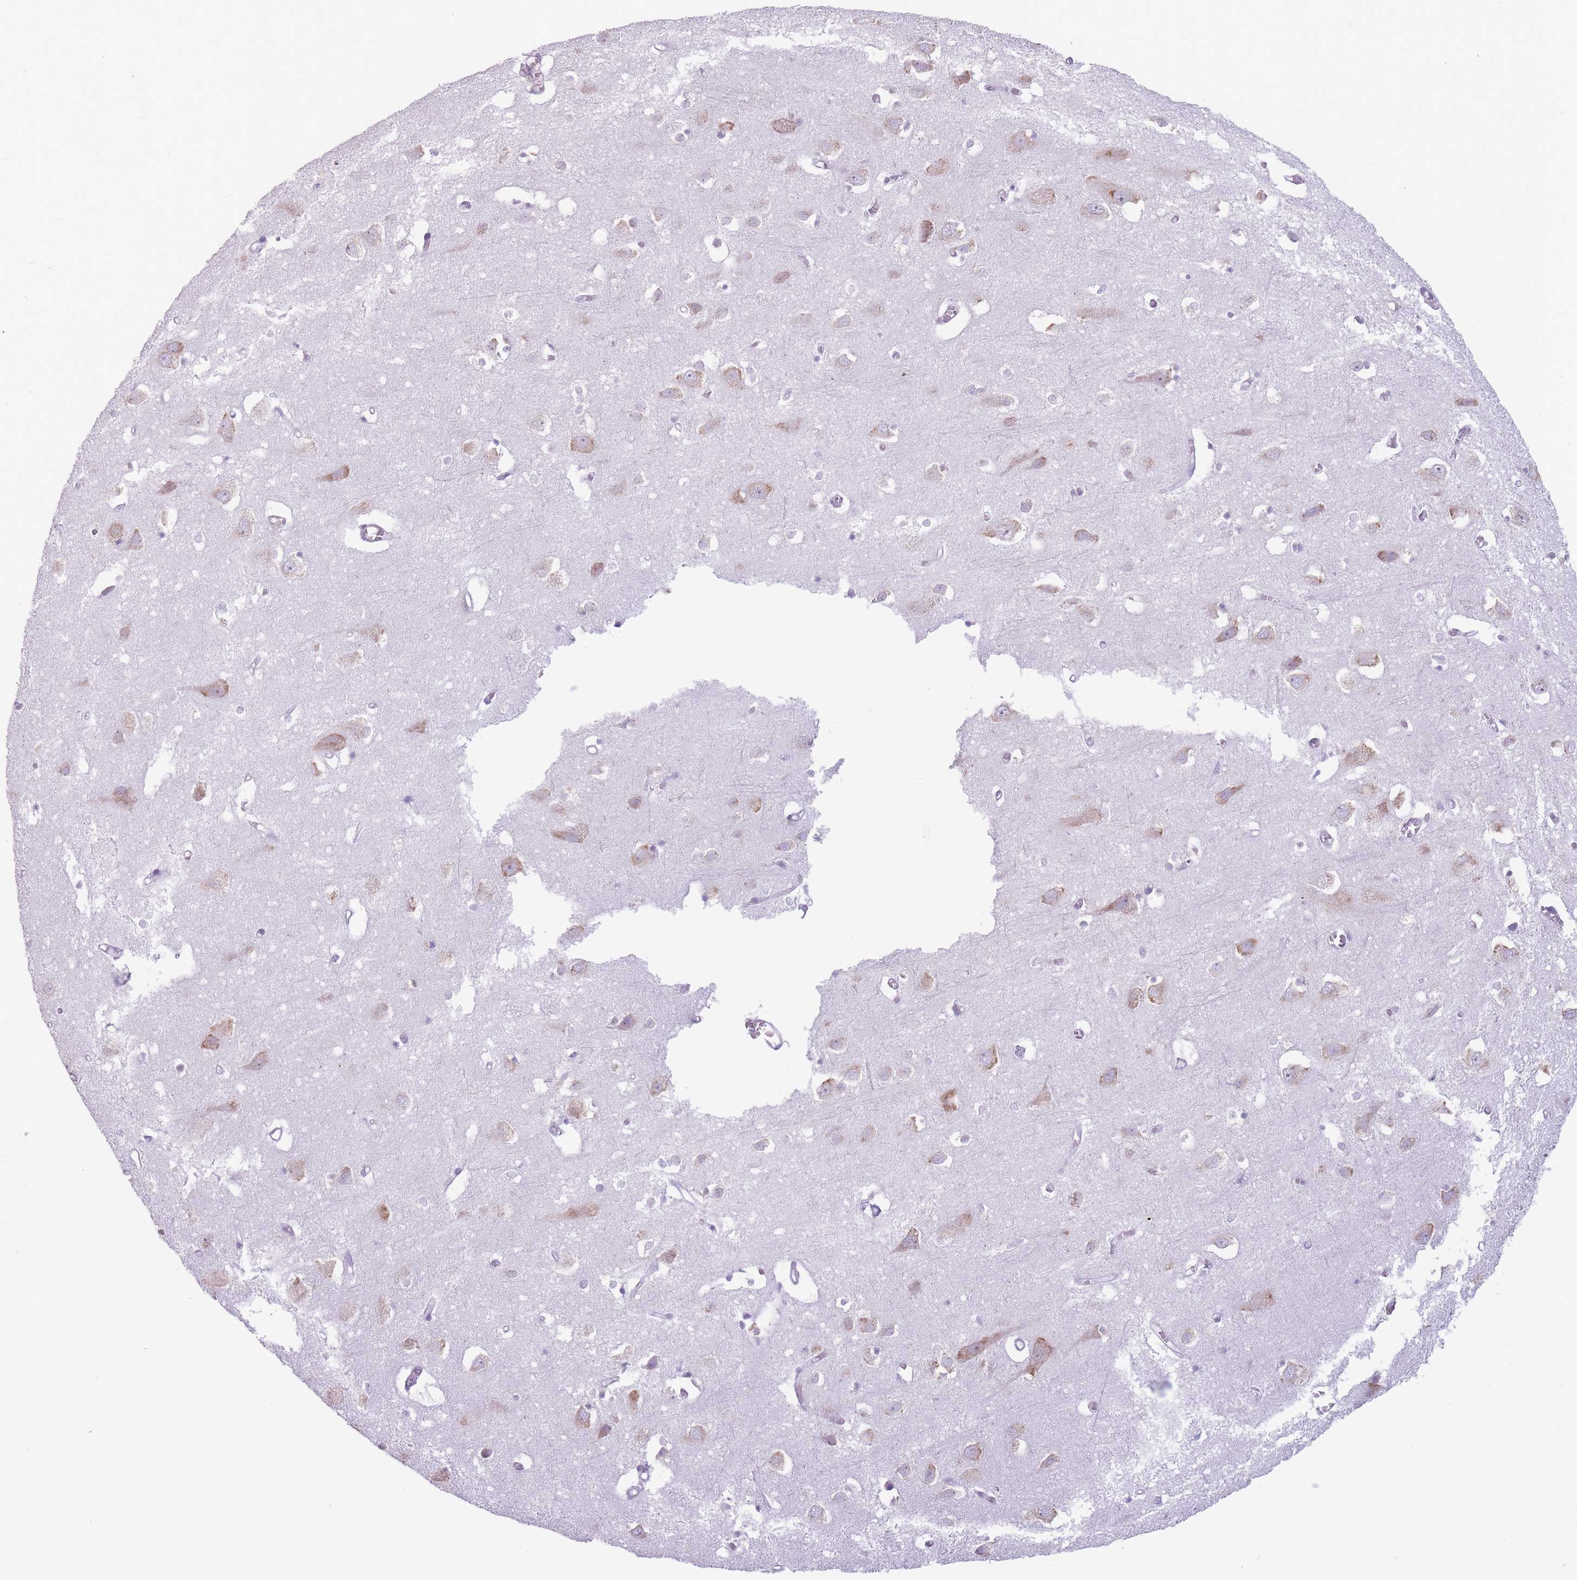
{"staining": {"intensity": "negative", "quantity": "none", "location": "none"}, "tissue": "cerebral cortex", "cell_type": "Endothelial cells", "image_type": "normal", "snomed": [{"axis": "morphology", "description": "Normal tissue, NOS"}, {"axis": "topography", "description": "Cerebral cortex"}], "caption": "Benign cerebral cortex was stained to show a protein in brown. There is no significant staining in endothelial cells.", "gene": "RPL18", "patient": {"sex": "male", "age": 70}}